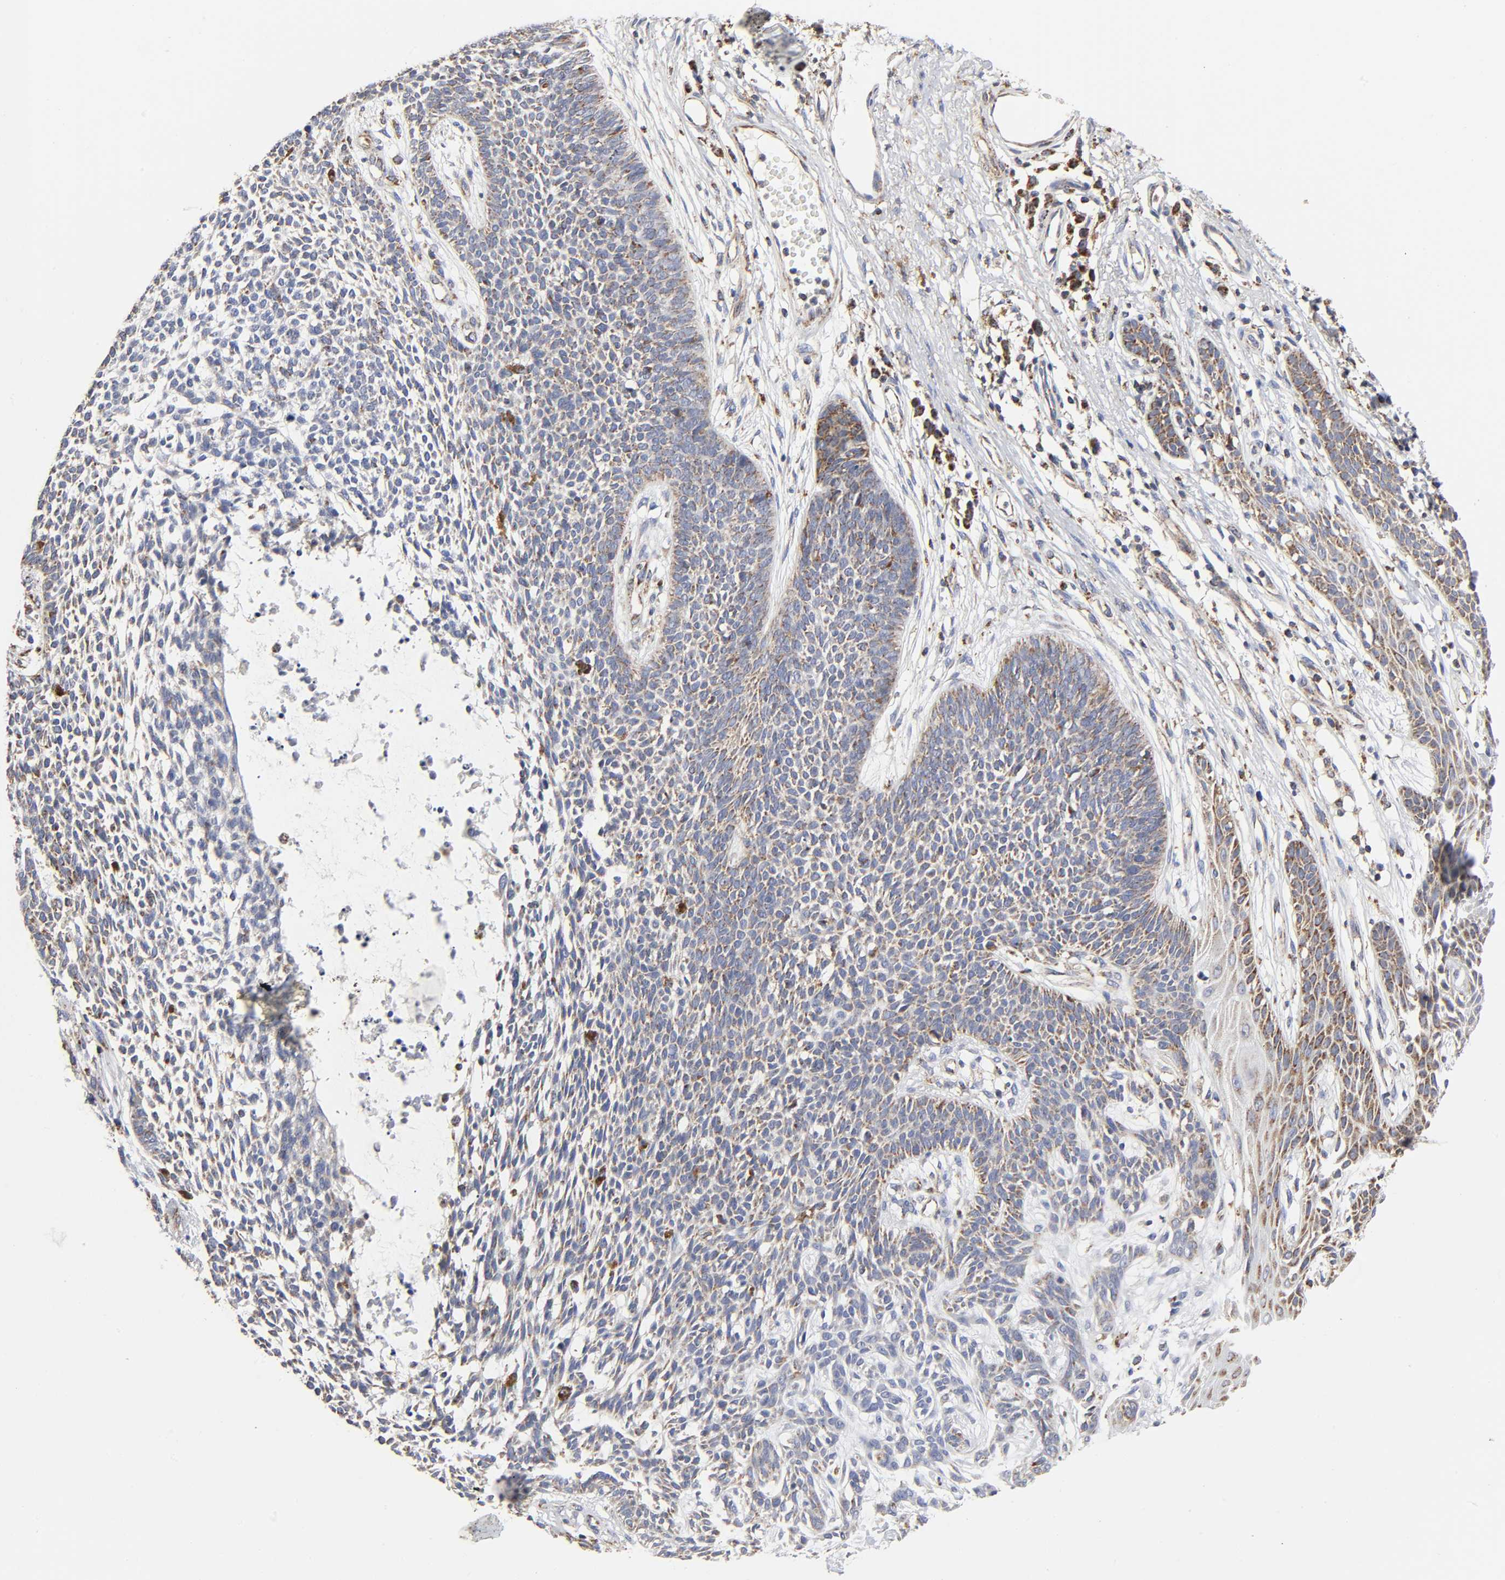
{"staining": {"intensity": "moderate", "quantity": "25%-75%", "location": "cytoplasmic/membranous"}, "tissue": "skin cancer", "cell_type": "Tumor cells", "image_type": "cancer", "snomed": [{"axis": "morphology", "description": "Basal cell carcinoma"}, {"axis": "topography", "description": "Skin"}], "caption": "Skin basal cell carcinoma tissue shows moderate cytoplasmic/membranous expression in approximately 25%-75% of tumor cells, visualized by immunohistochemistry.", "gene": "COX6B1", "patient": {"sex": "female", "age": 84}}